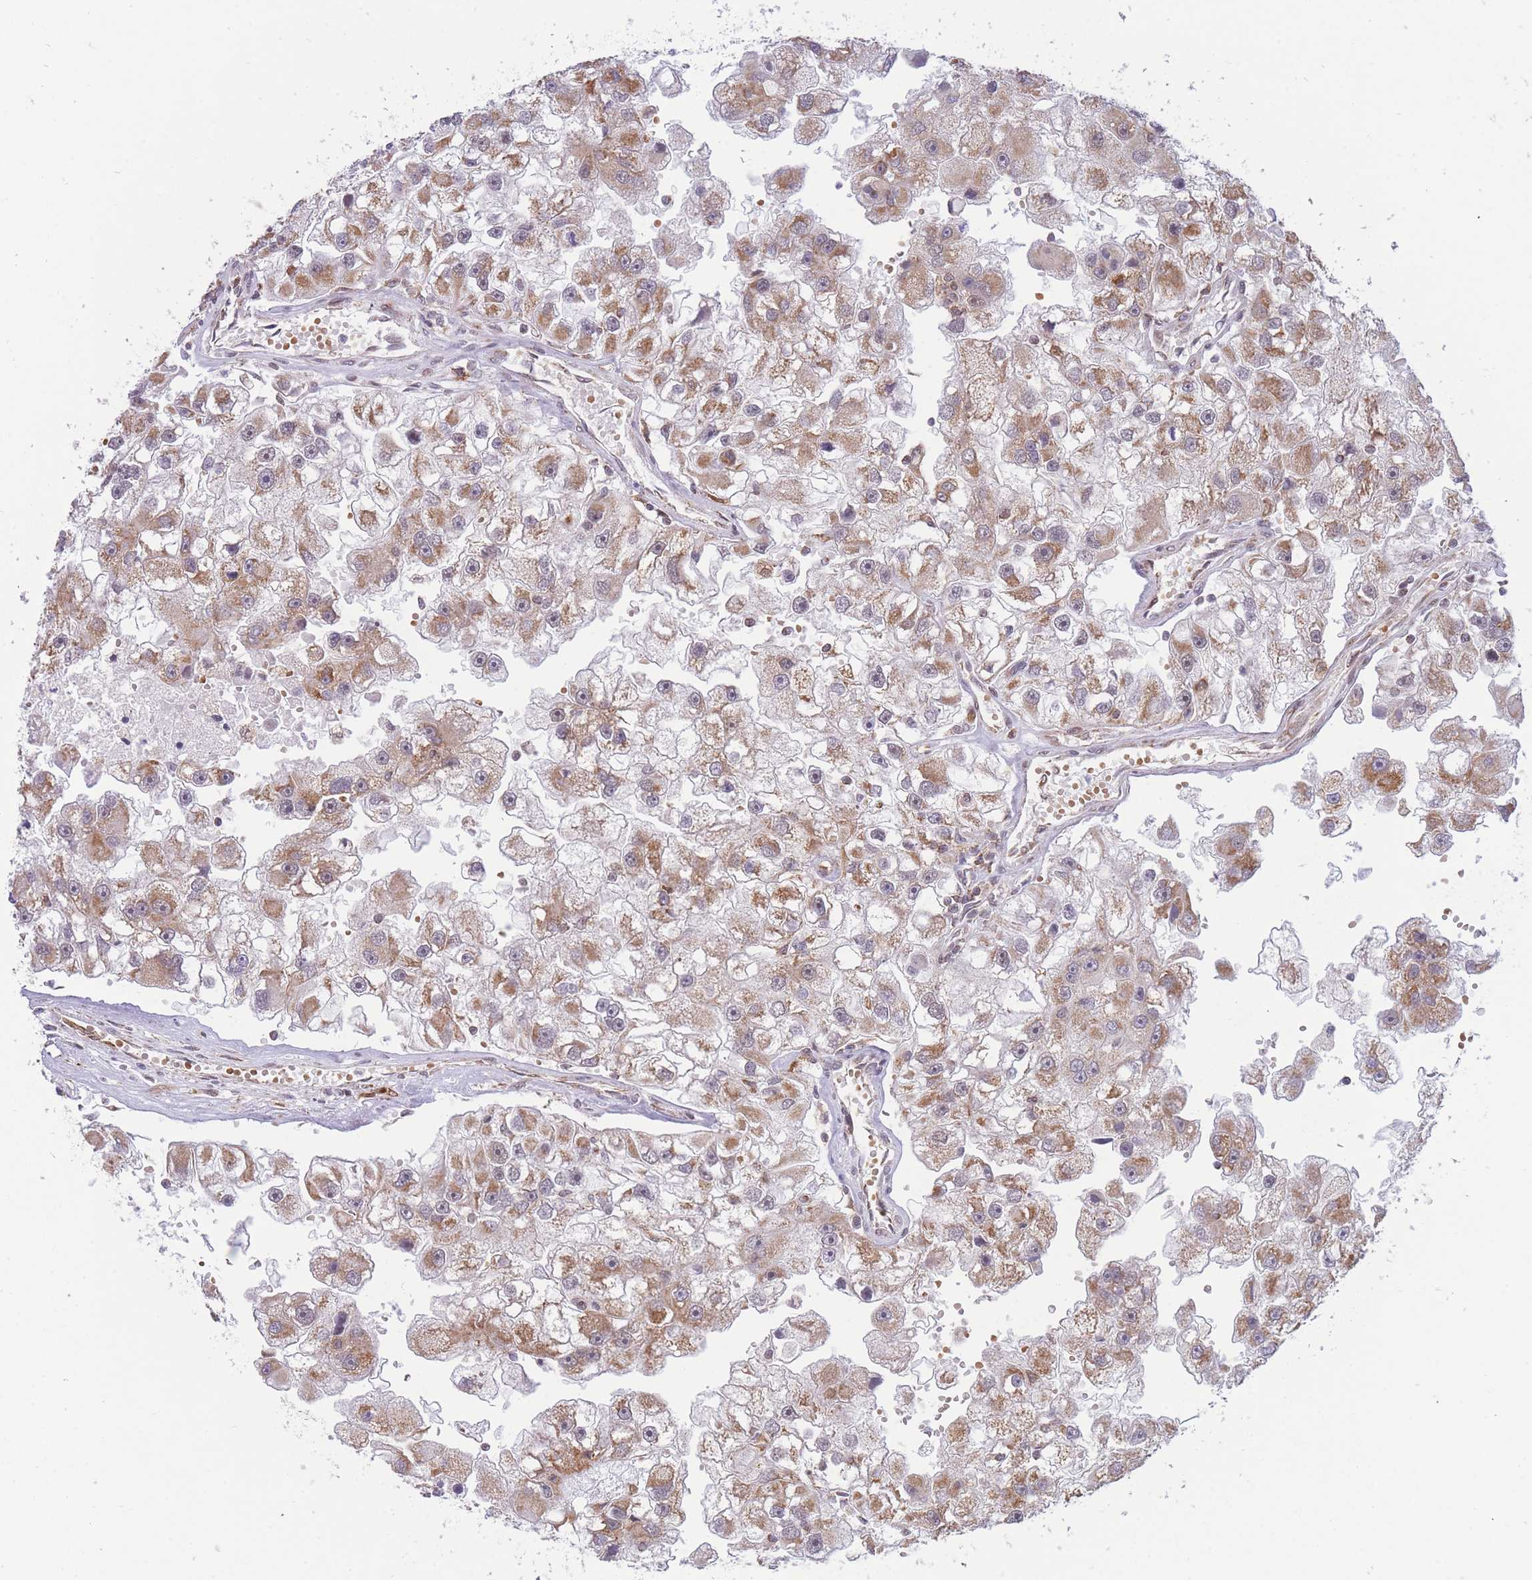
{"staining": {"intensity": "moderate", "quantity": ">75%", "location": "cytoplasmic/membranous"}, "tissue": "renal cancer", "cell_type": "Tumor cells", "image_type": "cancer", "snomed": [{"axis": "morphology", "description": "Adenocarcinoma, NOS"}, {"axis": "topography", "description": "Kidney"}], "caption": "Protein expression by immunohistochemistry (IHC) exhibits moderate cytoplasmic/membranous staining in approximately >75% of tumor cells in renal adenocarcinoma.", "gene": "BOD1L1", "patient": {"sex": "male", "age": 63}}